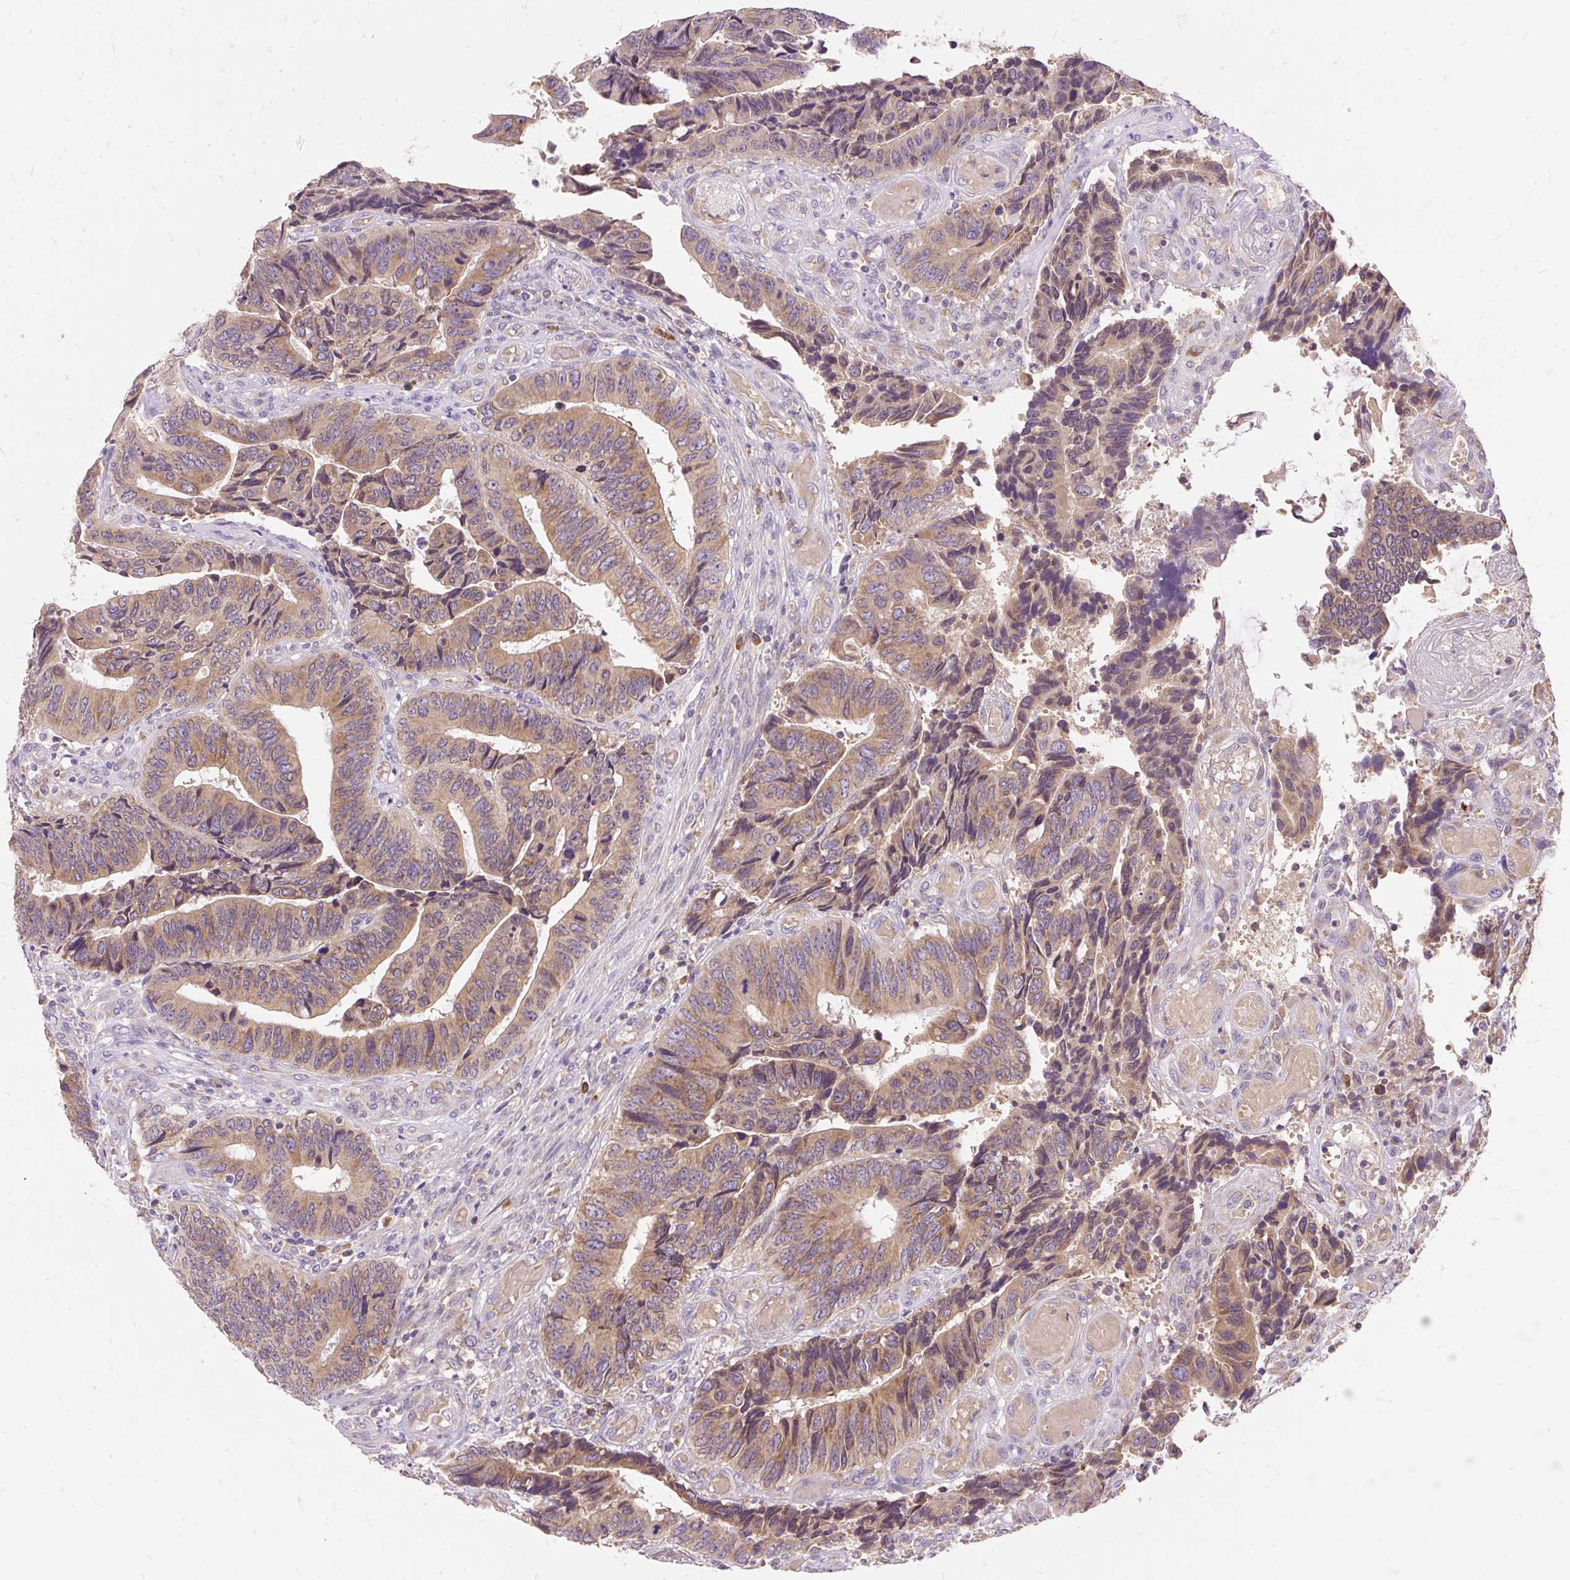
{"staining": {"intensity": "moderate", "quantity": ">75%", "location": "cytoplasmic/membranous"}, "tissue": "colorectal cancer", "cell_type": "Tumor cells", "image_type": "cancer", "snomed": [{"axis": "morphology", "description": "Adenocarcinoma, NOS"}, {"axis": "topography", "description": "Colon"}], "caption": "Colorectal cancer (adenocarcinoma) was stained to show a protein in brown. There is medium levels of moderate cytoplasmic/membranous staining in about >75% of tumor cells.", "gene": "SEC63", "patient": {"sex": "male", "age": 87}}